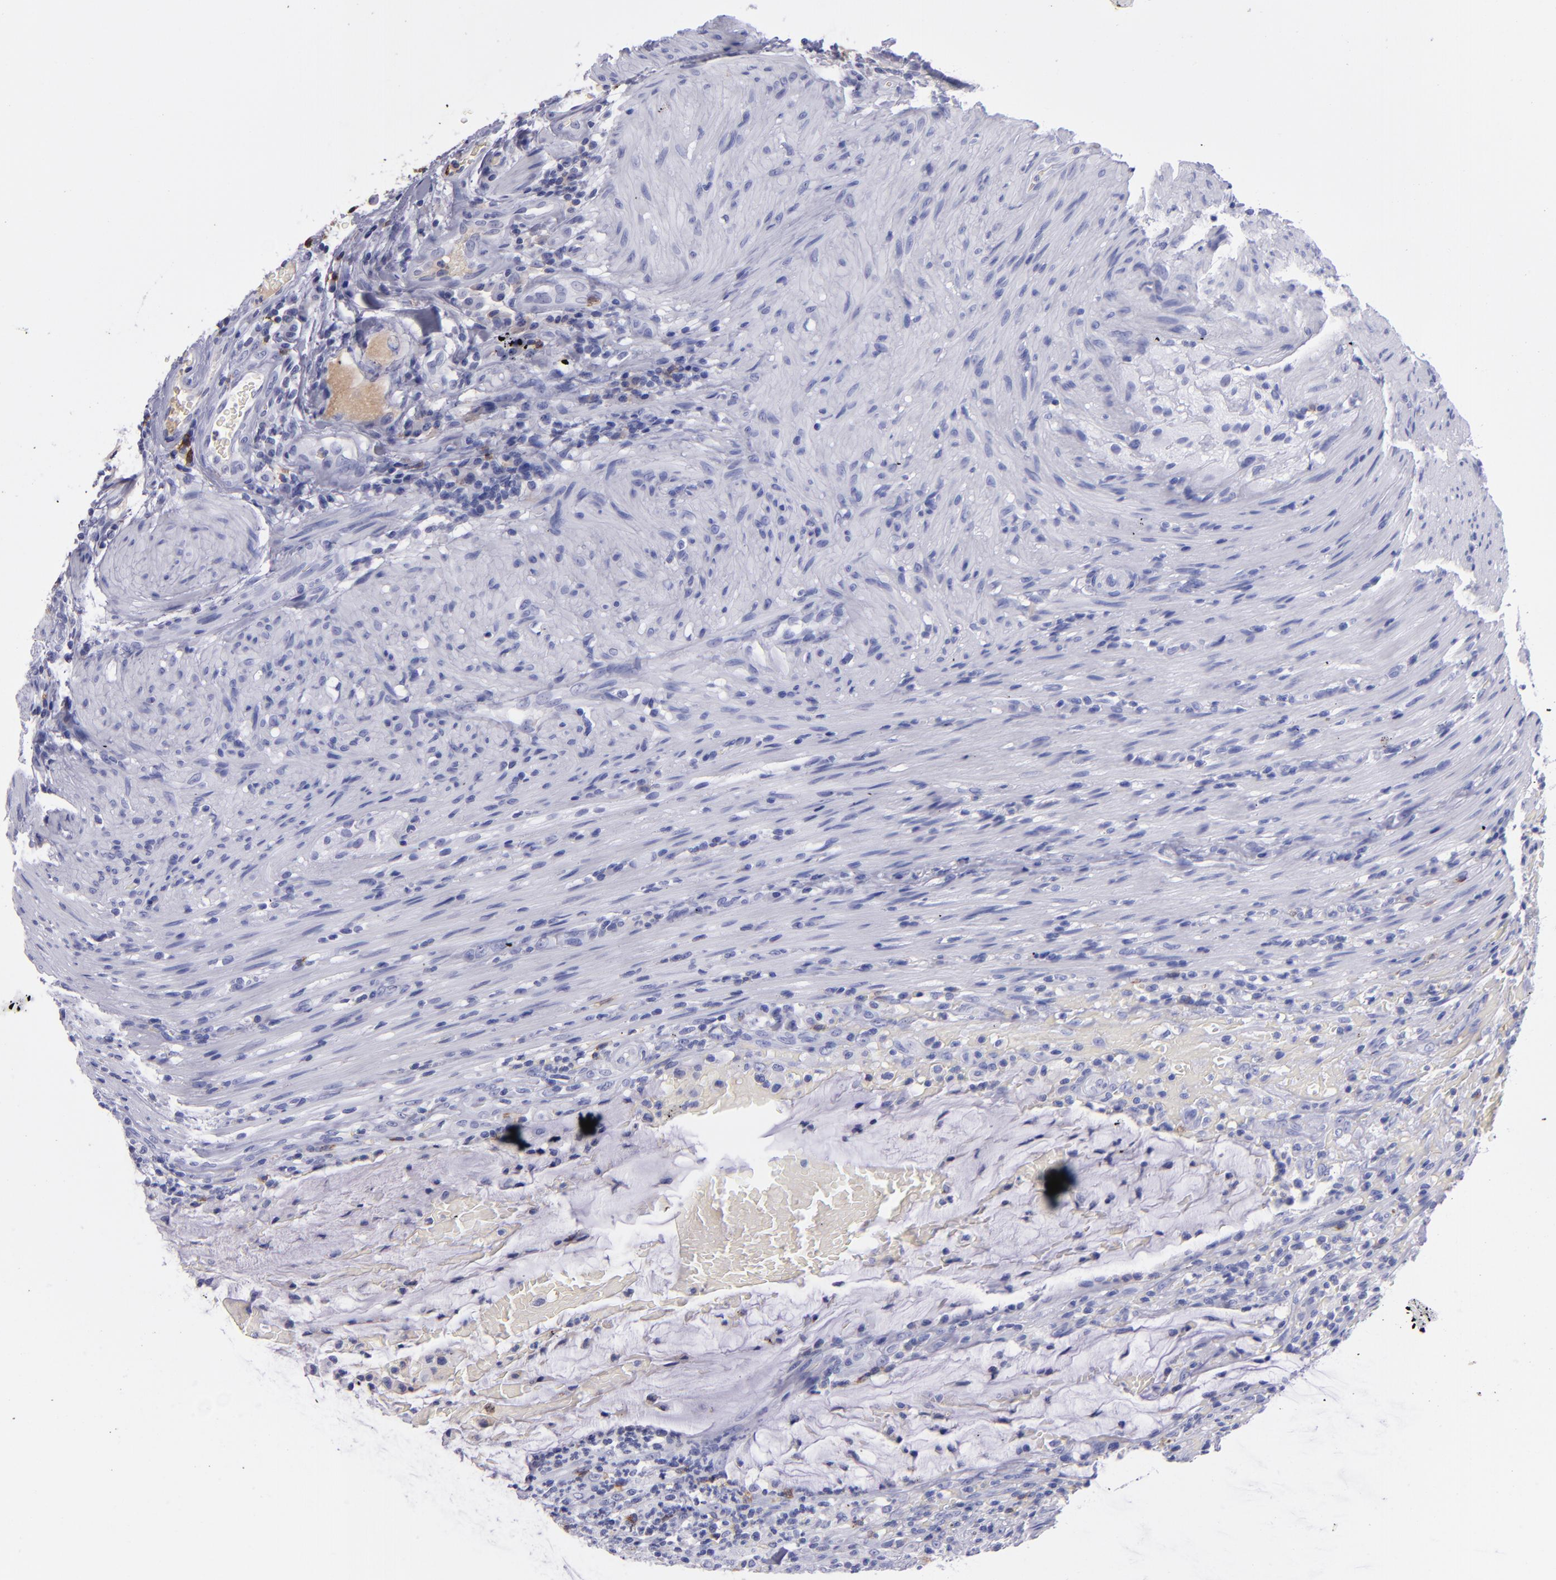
{"staining": {"intensity": "negative", "quantity": "none", "location": "none"}, "tissue": "colorectal cancer", "cell_type": "Tumor cells", "image_type": "cancer", "snomed": [{"axis": "morphology", "description": "Adenocarcinoma, NOS"}, {"axis": "topography", "description": "Colon"}], "caption": "The IHC image has no significant staining in tumor cells of adenocarcinoma (colorectal) tissue.", "gene": "CD37", "patient": {"sex": "male", "age": 54}}